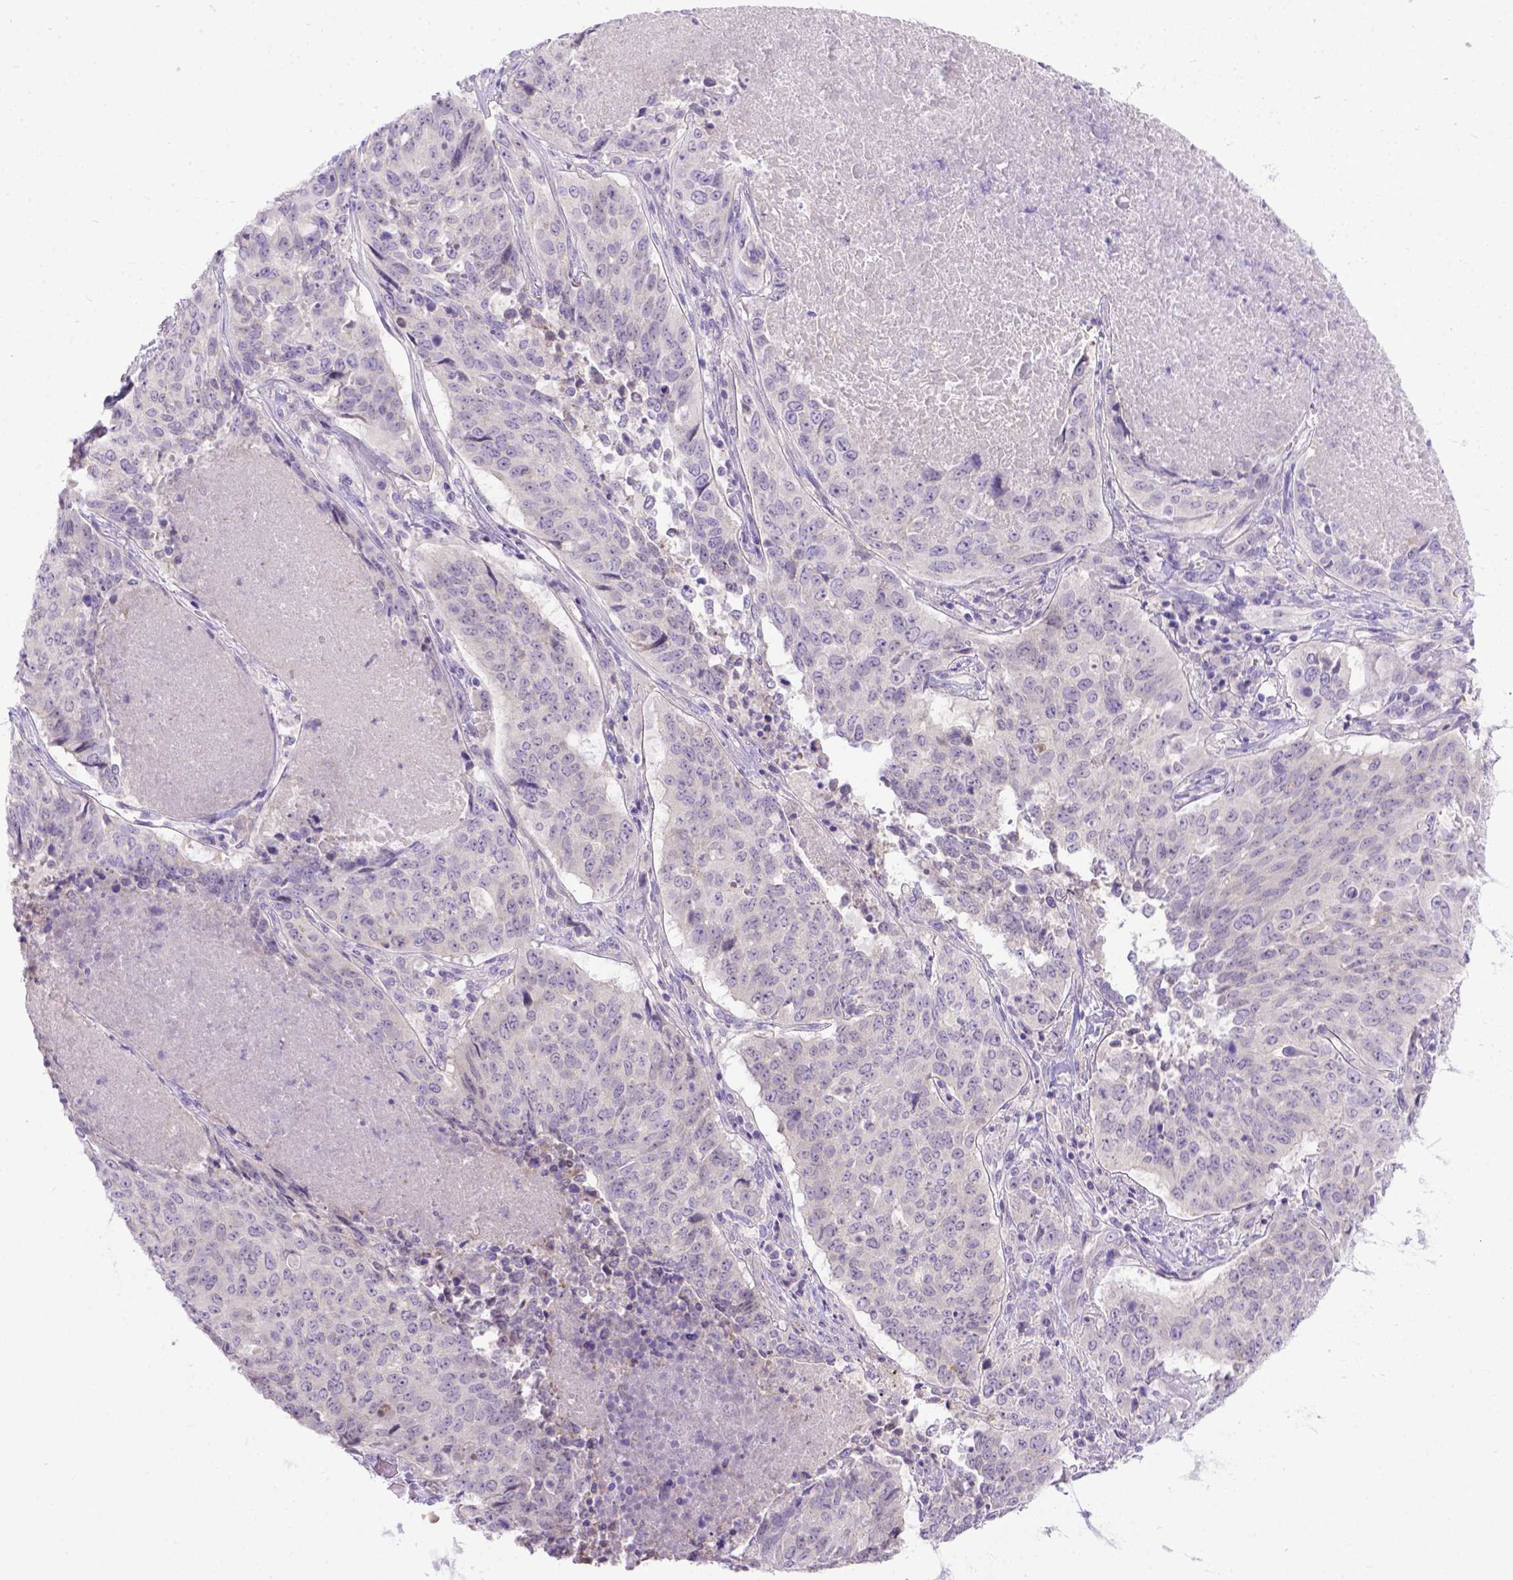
{"staining": {"intensity": "negative", "quantity": "none", "location": "none"}, "tissue": "lung cancer", "cell_type": "Tumor cells", "image_type": "cancer", "snomed": [{"axis": "morphology", "description": "Normal tissue, NOS"}, {"axis": "morphology", "description": "Squamous cell carcinoma, NOS"}, {"axis": "topography", "description": "Bronchus"}, {"axis": "topography", "description": "Lung"}], "caption": "High magnification brightfield microscopy of squamous cell carcinoma (lung) stained with DAB (brown) and counterstained with hematoxylin (blue): tumor cells show no significant expression.", "gene": "TTLL6", "patient": {"sex": "male", "age": 64}}